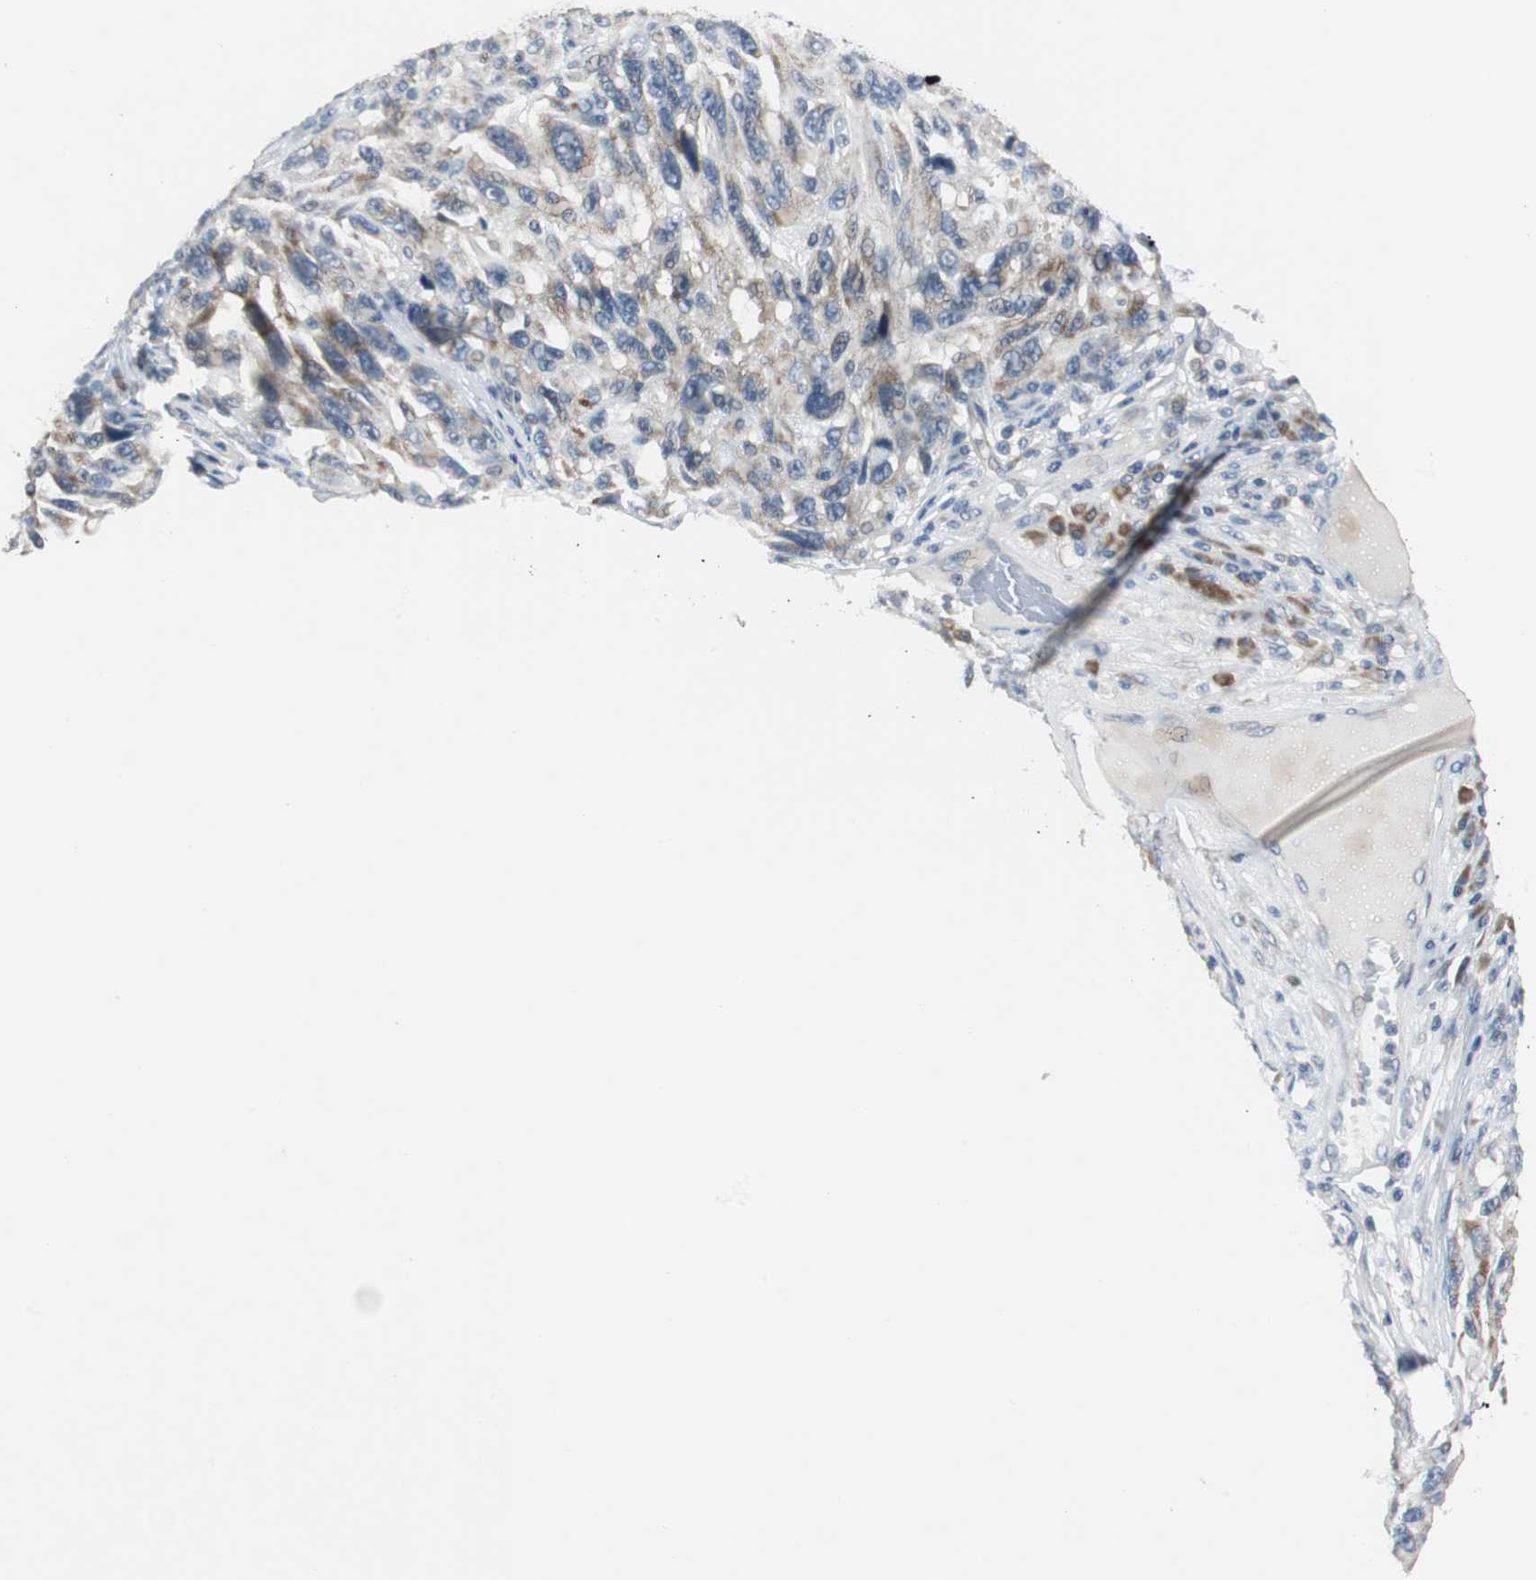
{"staining": {"intensity": "negative", "quantity": "none", "location": "none"}, "tissue": "melanoma", "cell_type": "Tumor cells", "image_type": "cancer", "snomed": [{"axis": "morphology", "description": "Malignant melanoma, NOS"}, {"axis": "topography", "description": "Skin"}], "caption": "Immunohistochemical staining of human melanoma shows no significant expression in tumor cells. The staining is performed using DAB brown chromogen with nuclei counter-stained in using hematoxylin.", "gene": "MYT1", "patient": {"sex": "male", "age": 53}}